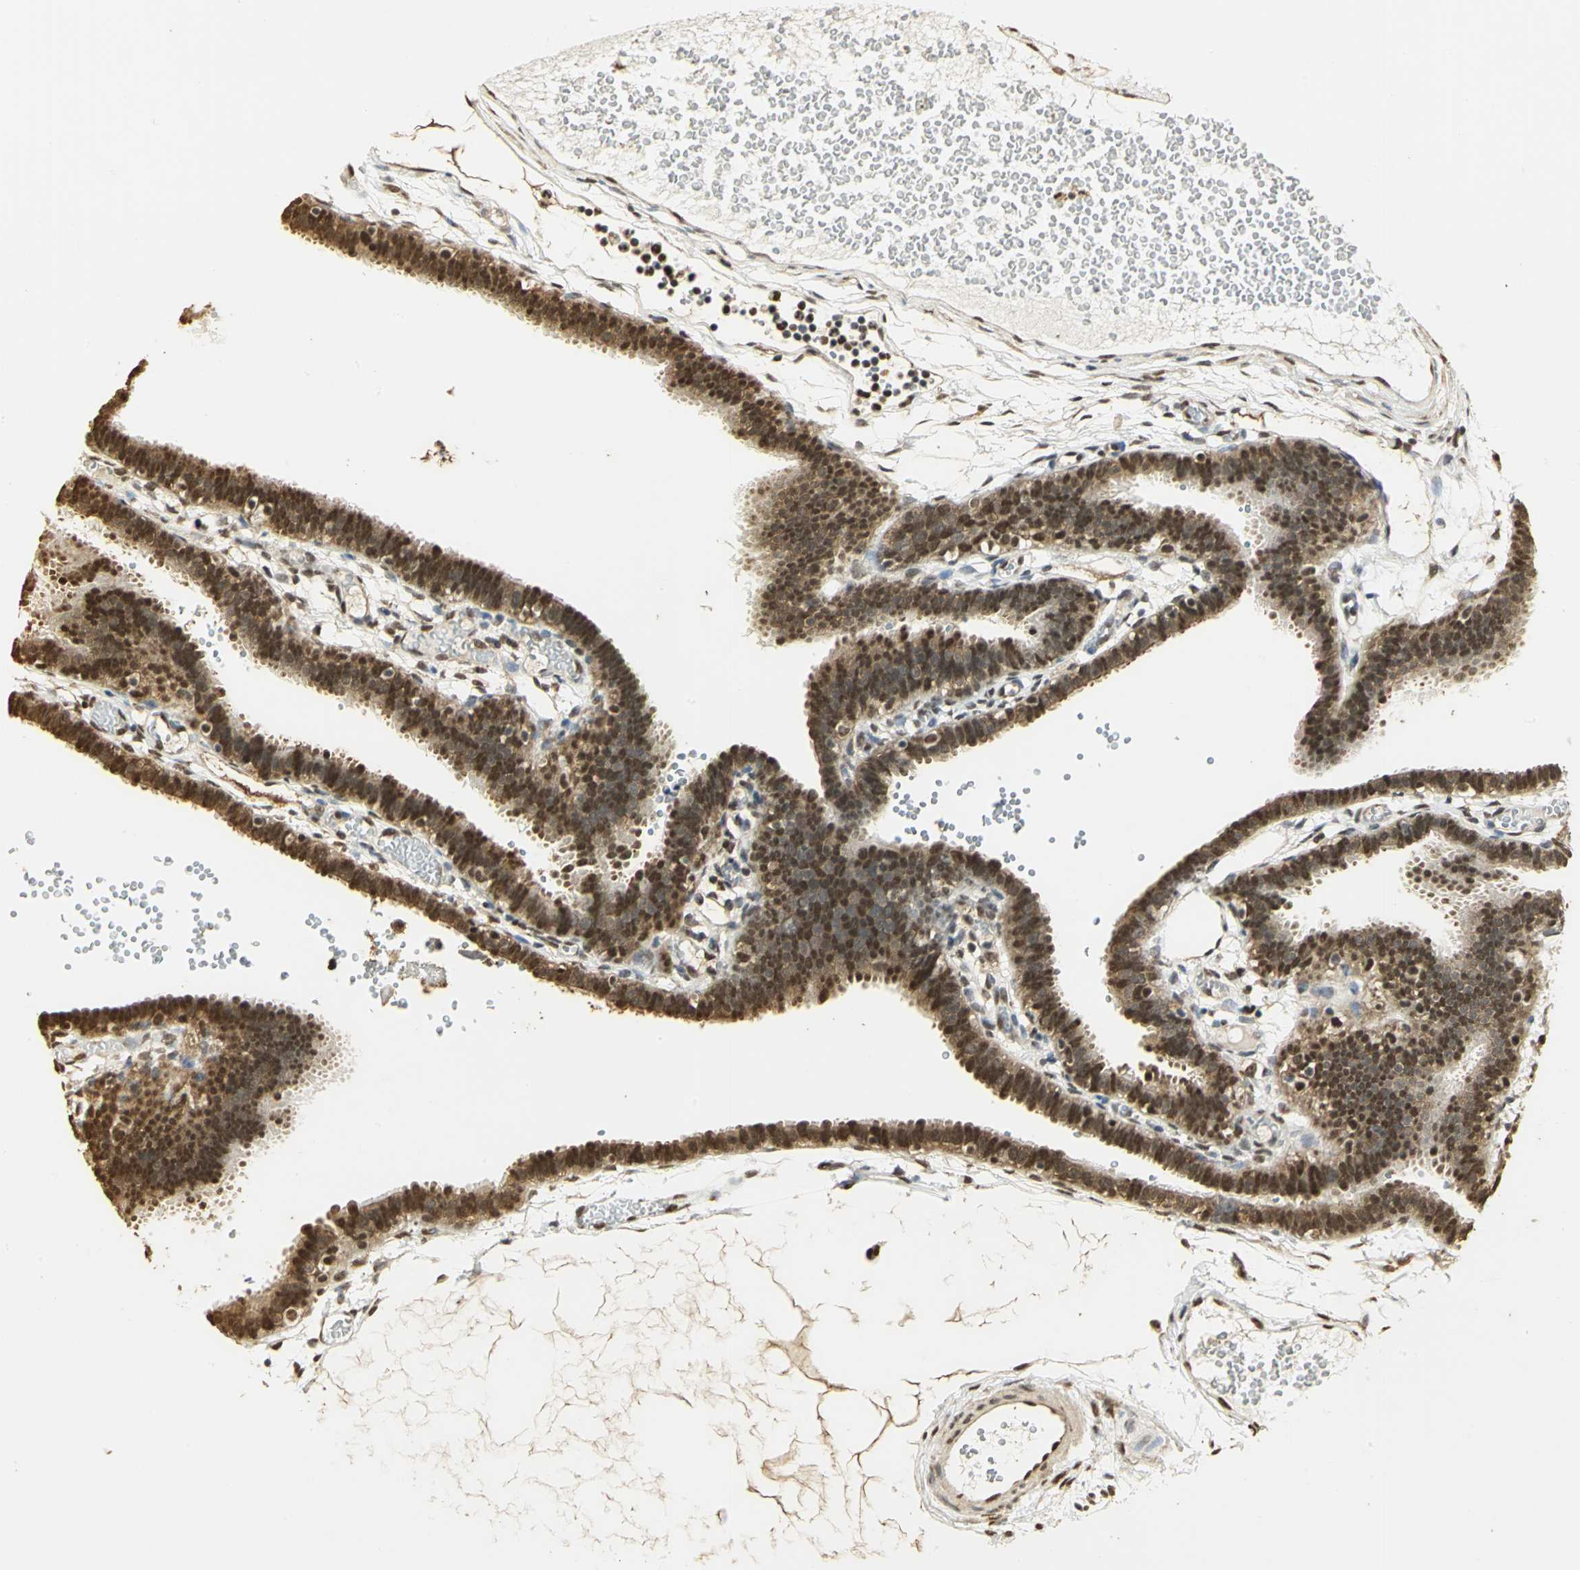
{"staining": {"intensity": "strong", "quantity": ">75%", "location": "cytoplasmic/membranous,nuclear"}, "tissue": "fallopian tube", "cell_type": "Glandular cells", "image_type": "normal", "snomed": [{"axis": "morphology", "description": "Normal tissue, NOS"}, {"axis": "topography", "description": "Fallopian tube"}], "caption": "DAB (3,3'-diaminobenzidine) immunohistochemical staining of benign fallopian tube reveals strong cytoplasmic/membranous,nuclear protein staining in approximately >75% of glandular cells. (DAB IHC with brightfield microscopy, high magnification).", "gene": "SET", "patient": {"sex": "female", "age": 29}}